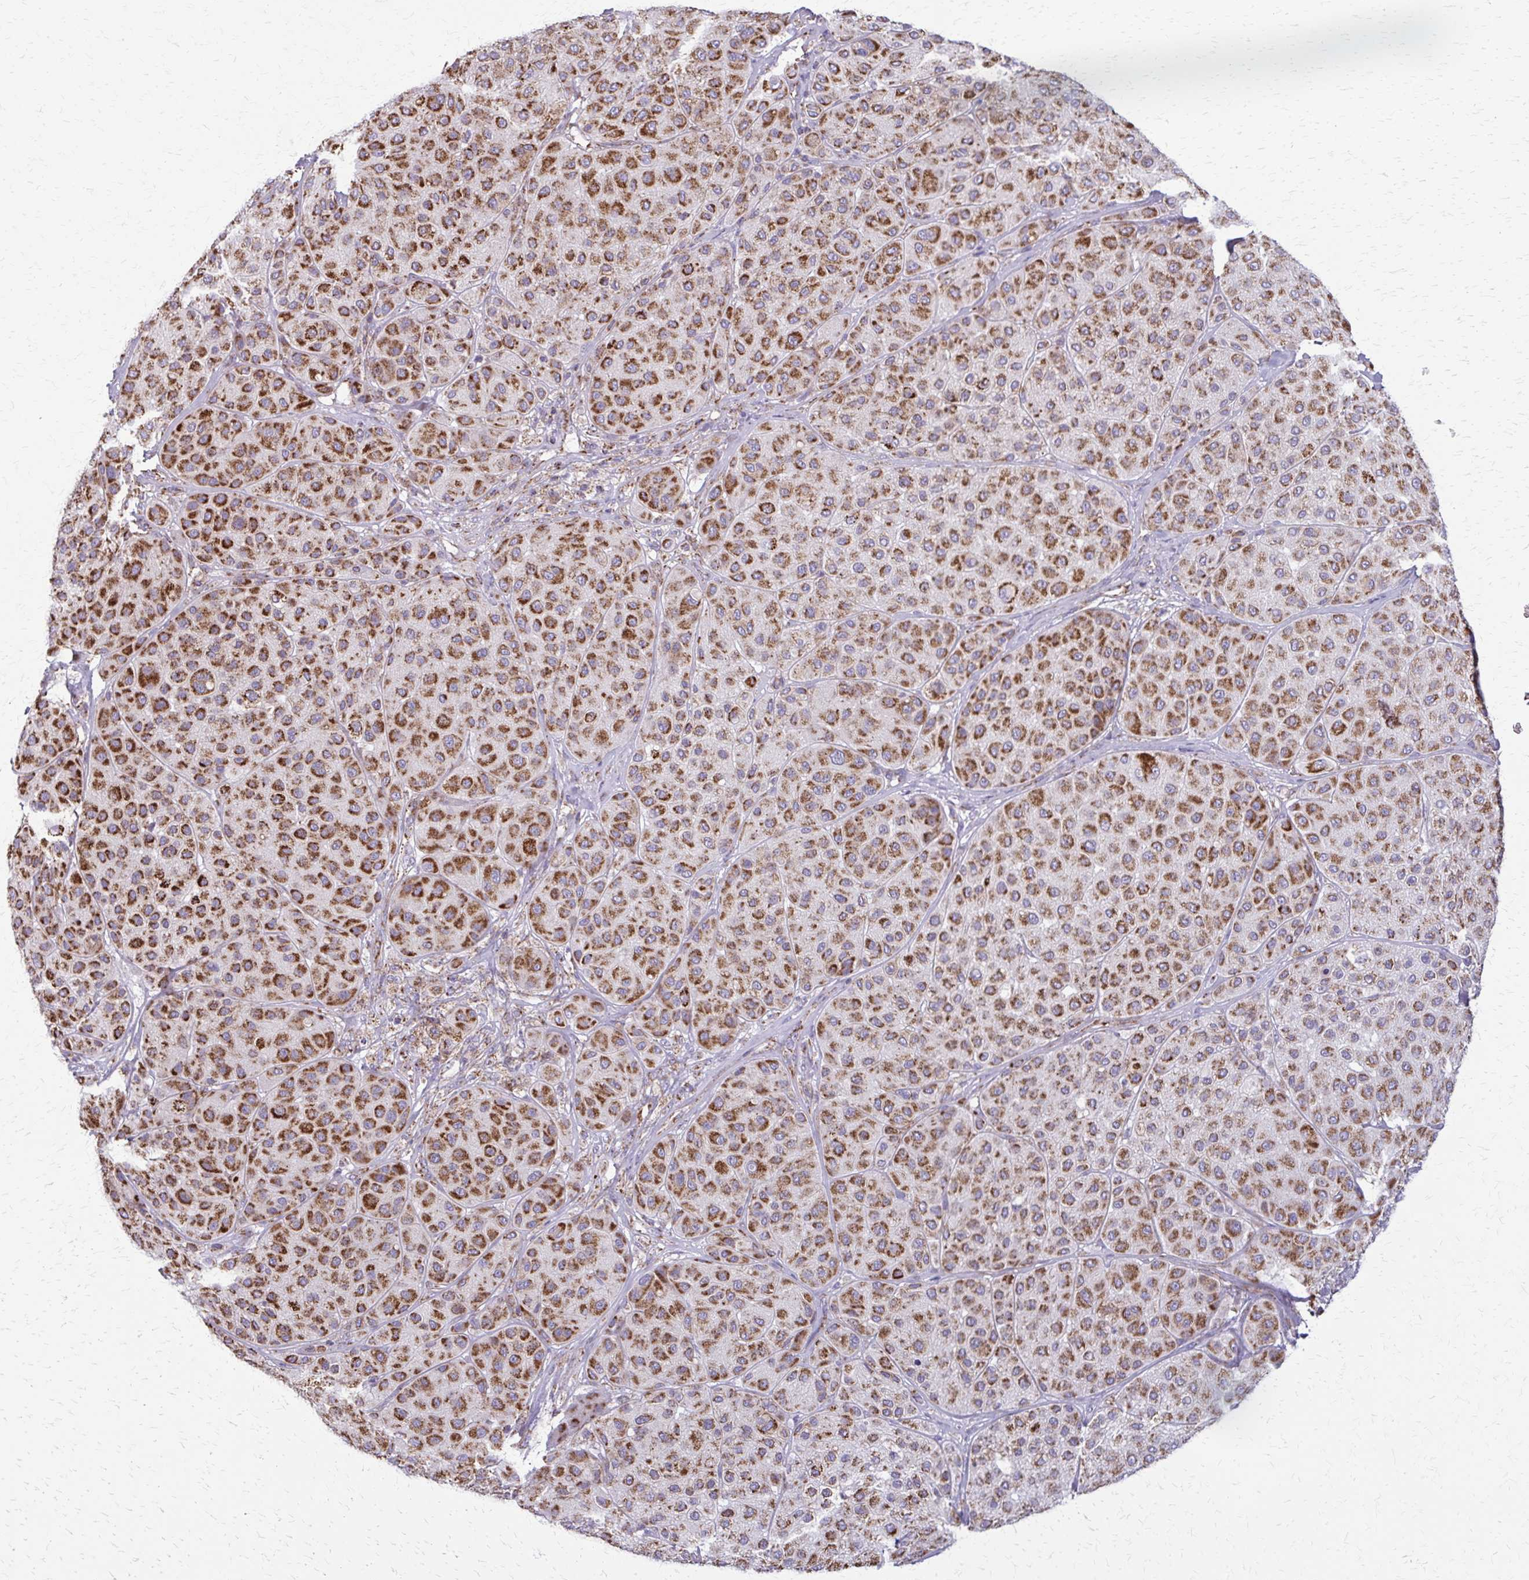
{"staining": {"intensity": "strong", "quantity": ">75%", "location": "cytoplasmic/membranous"}, "tissue": "melanoma", "cell_type": "Tumor cells", "image_type": "cancer", "snomed": [{"axis": "morphology", "description": "Malignant melanoma, Metastatic site"}, {"axis": "topography", "description": "Smooth muscle"}], "caption": "Immunohistochemical staining of malignant melanoma (metastatic site) demonstrates high levels of strong cytoplasmic/membranous protein positivity in approximately >75% of tumor cells. (Brightfield microscopy of DAB IHC at high magnification).", "gene": "TVP23A", "patient": {"sex": "male", "age": 41}}